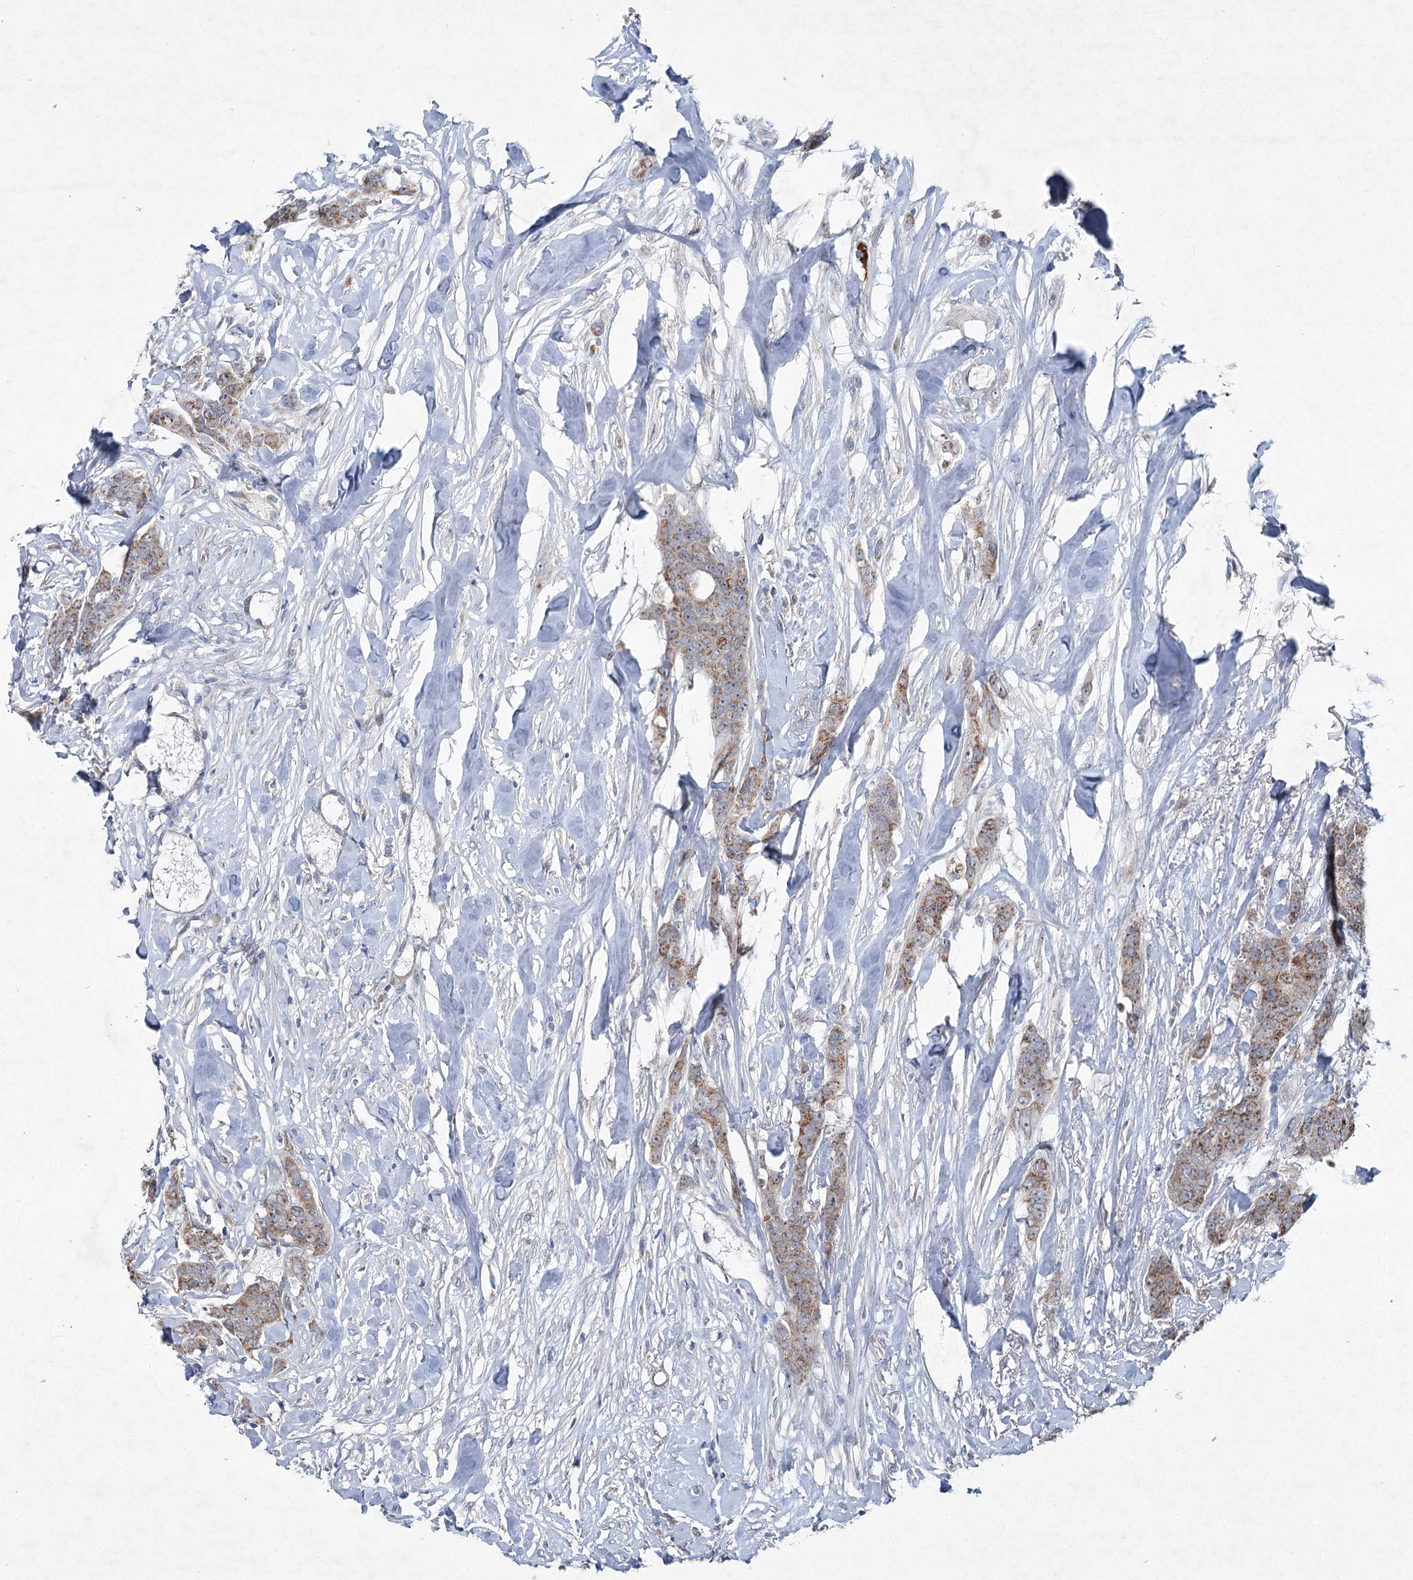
{"staining": {"intensity": "moderate", "quantity": ">75%", "location": "cytoplasmic/membranous"}, "tissue": "breast cancer", "cell_type": "Tumor cells", "image_type": "cancer", "snomed": [{"axis": "morphology", "description": "Duct carcinoma"}, {"axis": "topography", "description": "Breast"}], "caption": "The micrograph reveals staining of breast intraductal carcinoma, revealing moderate cytoplasmic/membranous protein expression (brown color) within tumor cells.", "gene": "PLA2G12A", "patient": {"sex": "female", "age": 40}}